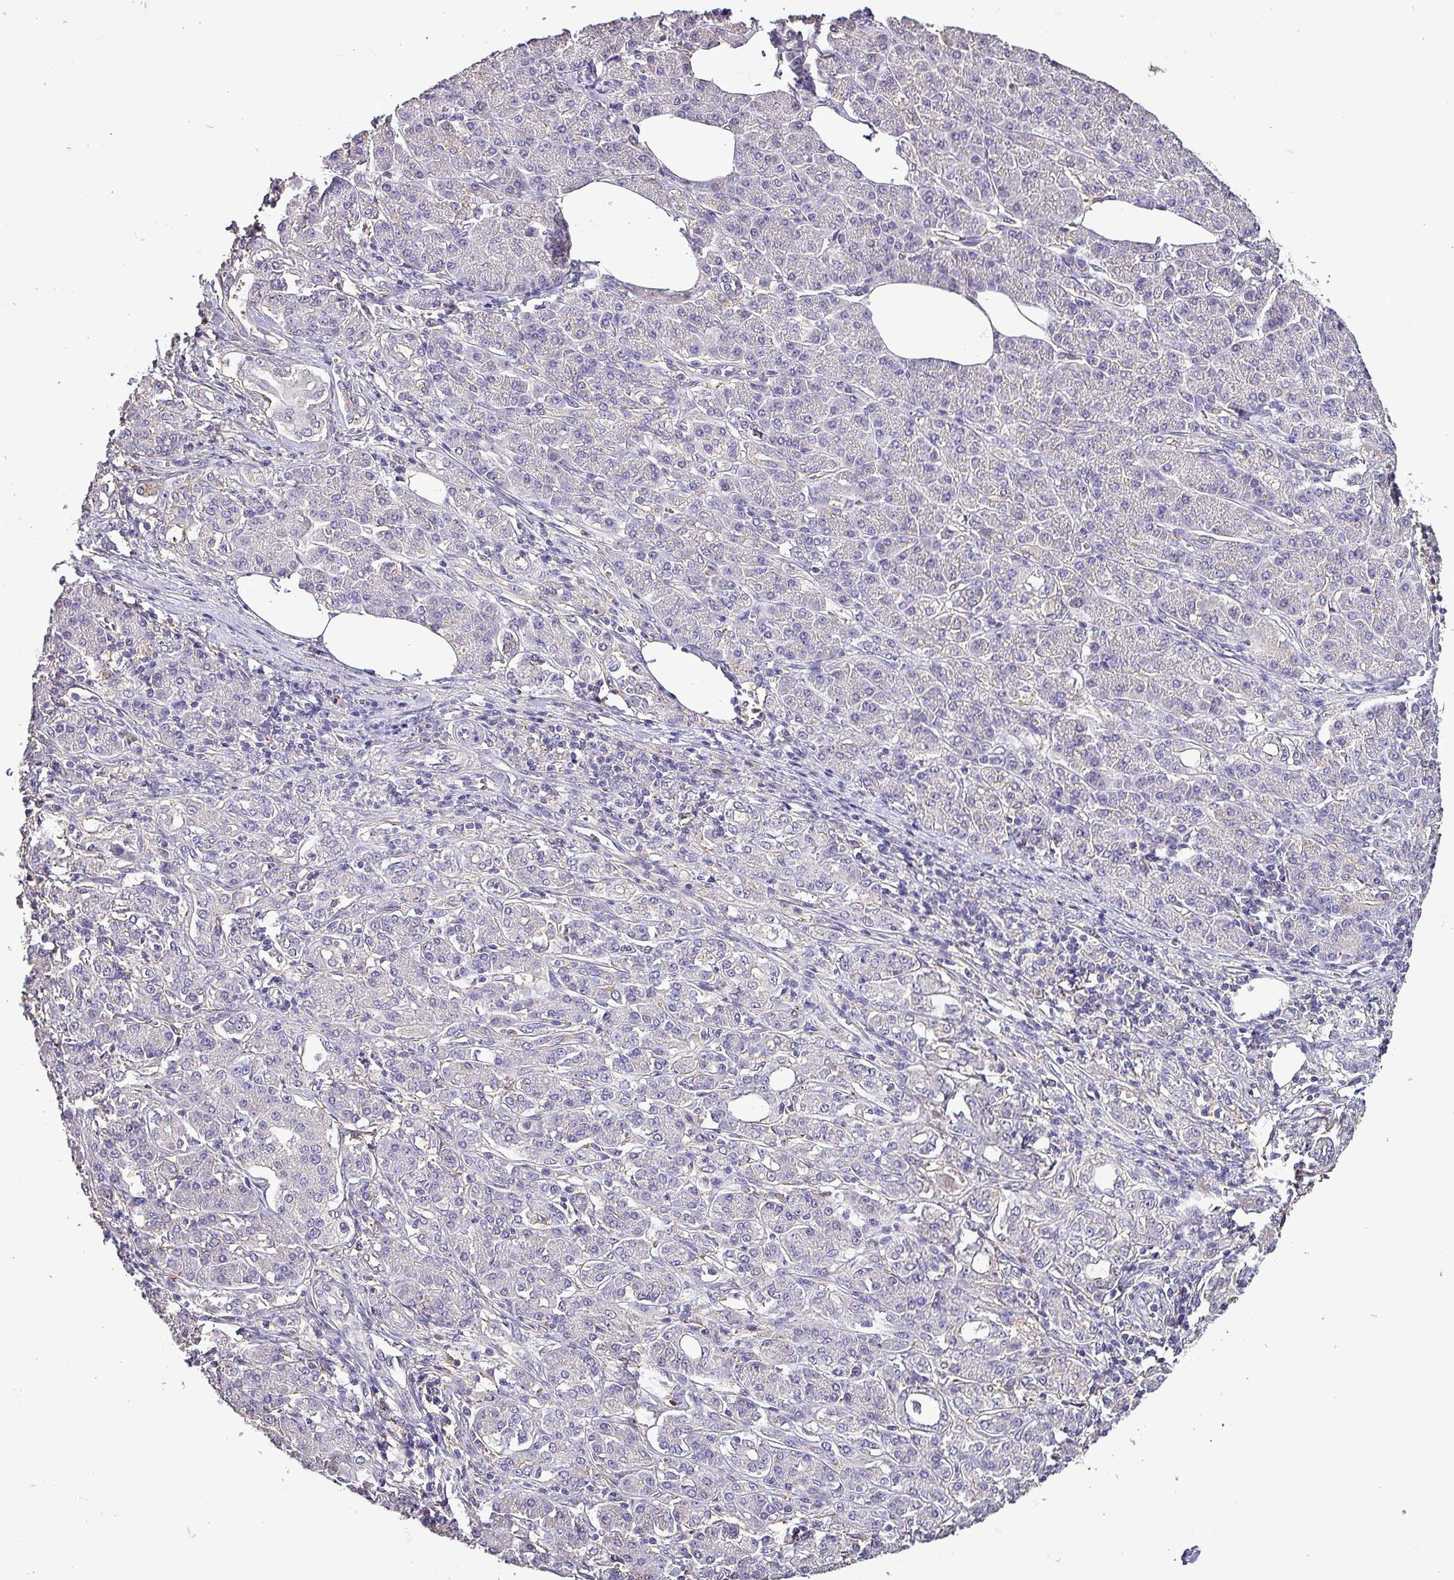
{"staining": {"intensity": "negative", "quantity": "none", "location": "none"}, "tissue": "pancreatic cancer", "cell_type": "Tumor cells", "image_type": "cancer", "snomed": [{"axis": "morphology", "description": "Adenocarcinoma, NOS"}, {"axis": "topography", "description": "Pancreas"}], "caption": "The histopathology image shows no significant expression in tumor cells of pancreatic cancer.", "gene": "HTRA4", "patient": {"sex": "male", "age": 63}}